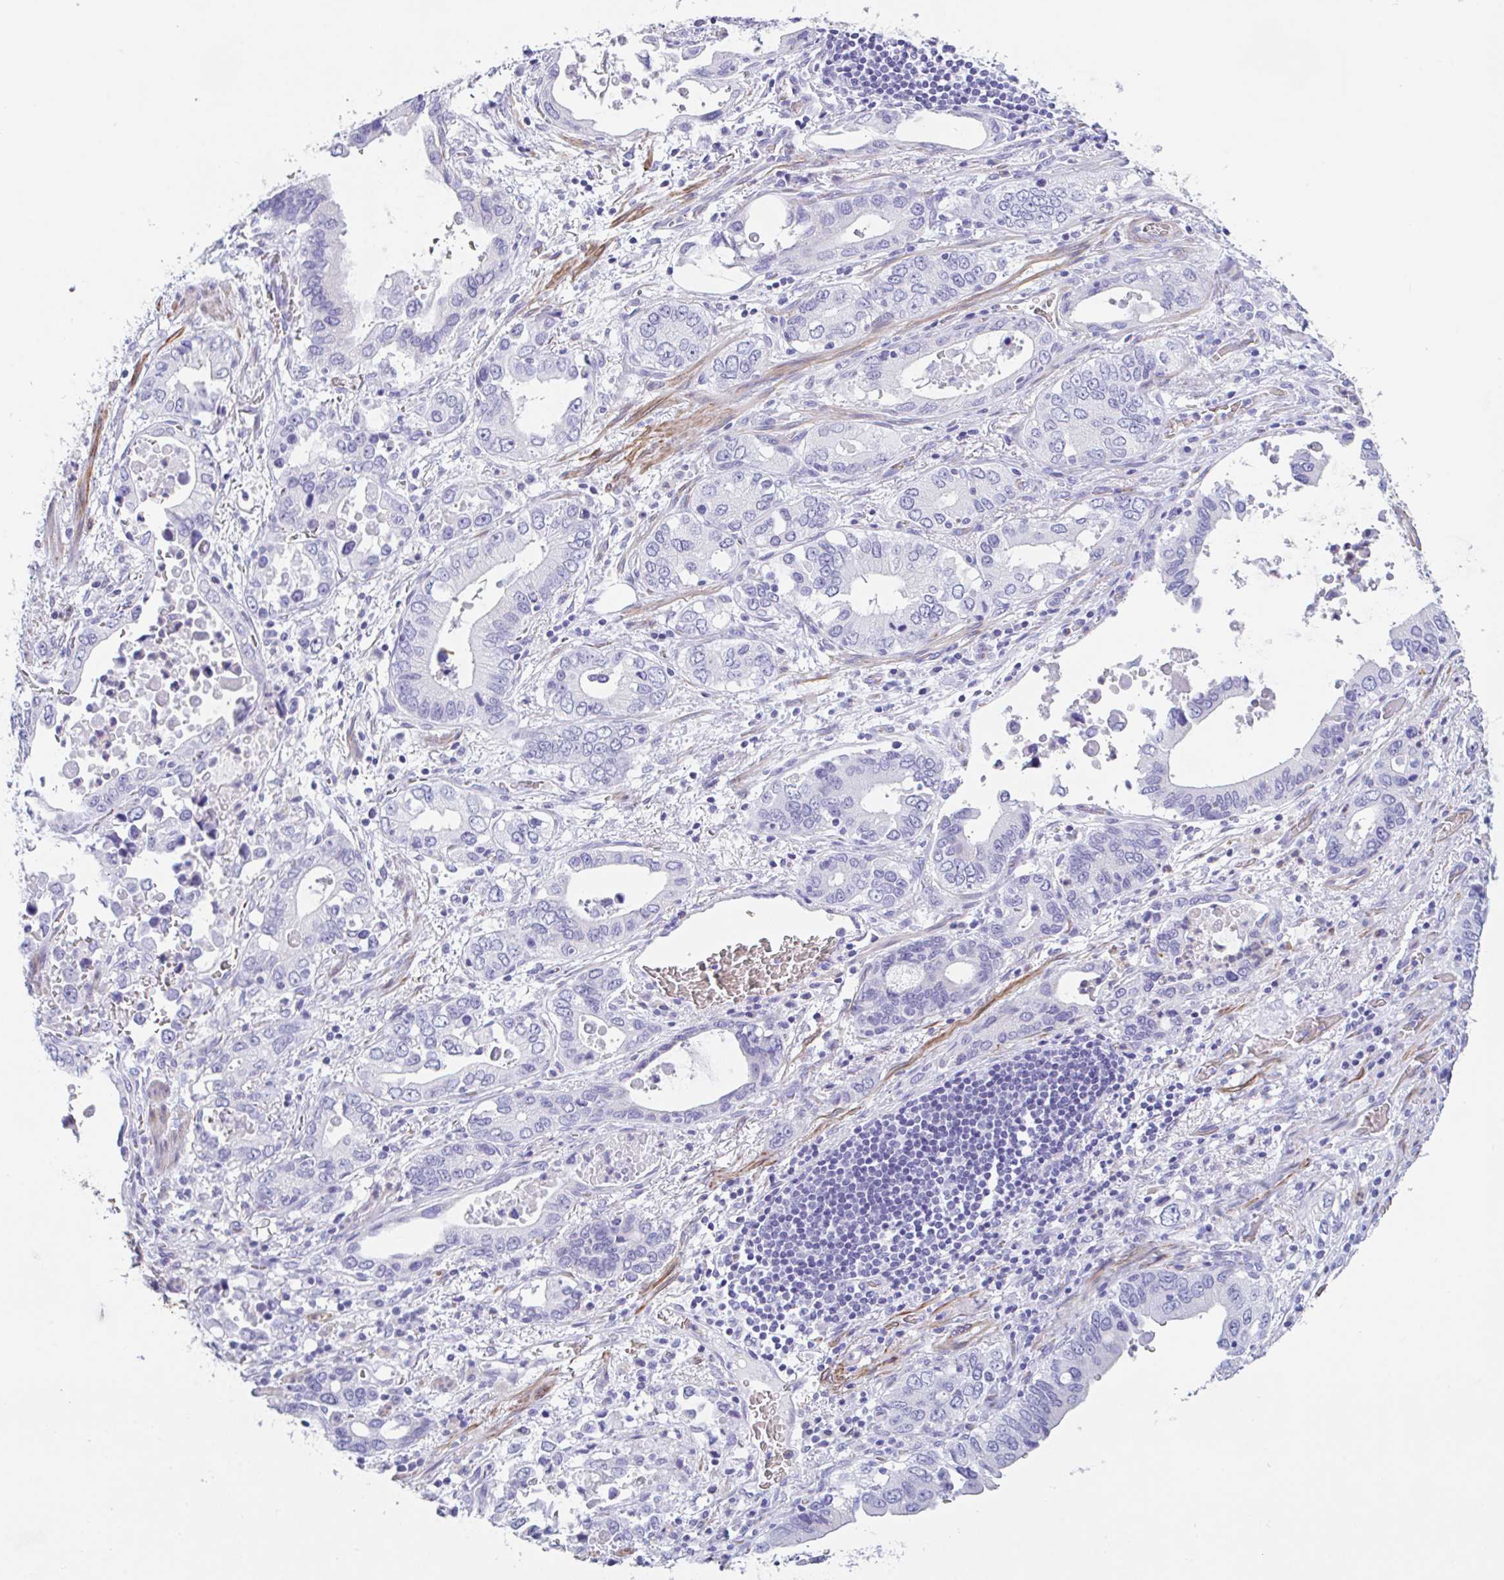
{"staining": {"intensity": "negative", "quantity": "none", "location": "none"}, "tissue": "stomach cancer", "cell_type": "Tumor cells", "image_type": "cancer", "snomed": [{"axis": "morphology", "description": "Adenocarcinoma, NOS"}, {"axis": "topography", "description": "Stomach, upper"}], "caption": "Immunohistochemistry (IHC) of stomach cancer exhibits no positivity in tumor cells. (DAB (3,3'-diaminobenzidine) immunohistochemistry, high magnification).", "gene": "TAS2R41", "patient": {"sex": "male", "age": 74}}